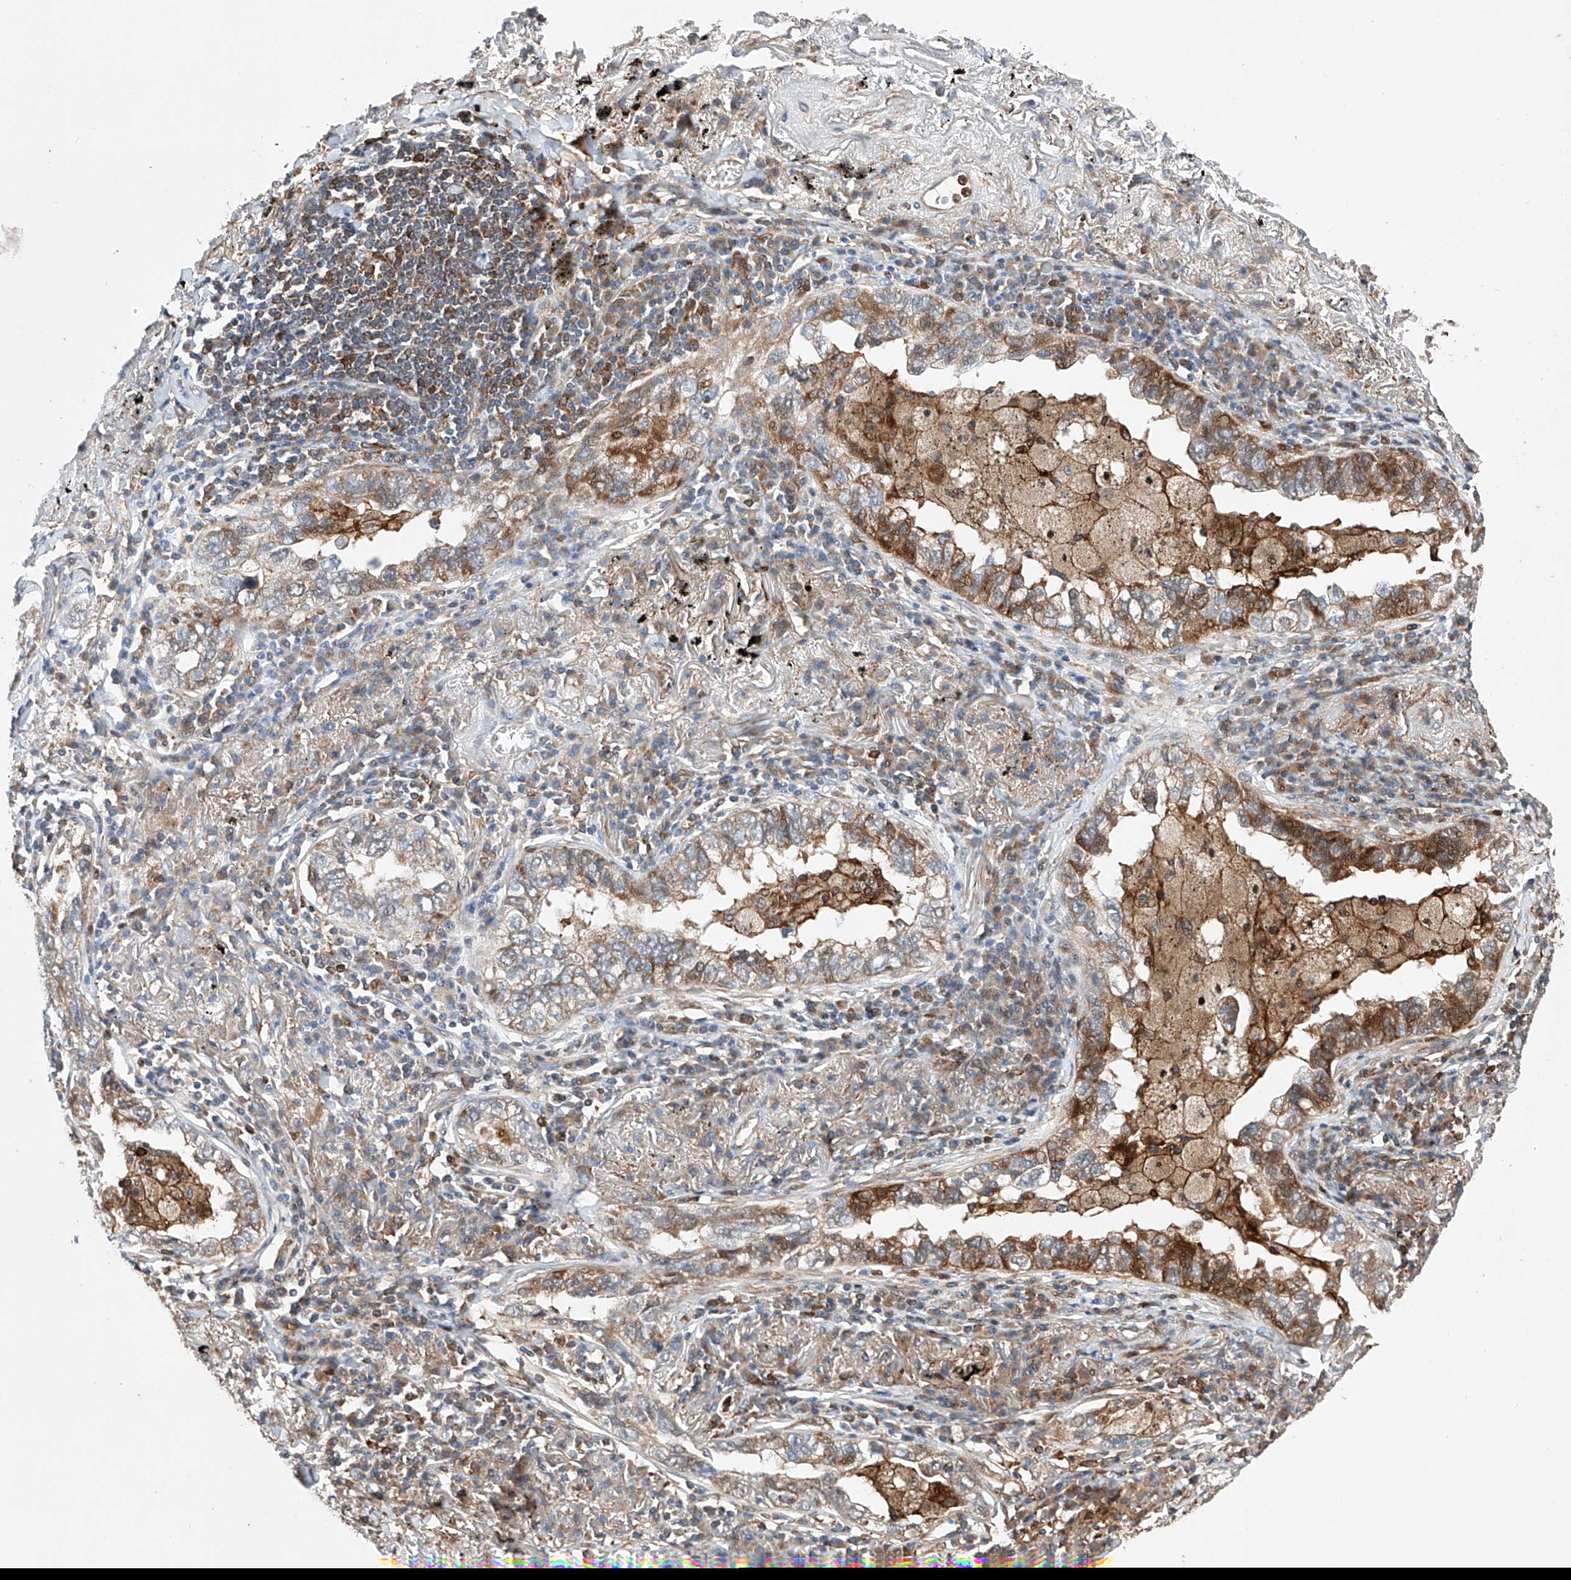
{"staining": {"intensity": "moderate", "quantity": ">75%", "location": "cytoplasmic/membranous"}, "tissue": "lung cancer", "cell_type": "Tumor cells", "image_type": "cancer", "snomed": [{"axis": "morphology", "description": "Adenocarcinoma, NOS"}, {"axis": "topography", "description": "Lung"}], "caption": "Protein staining reveals moderate cytoplasmic/membranous expression in about >75% of tumor cells in lung adenocarcinoma.", "gene": "TIMM23", "patient": {"sex": "male", "age": 65}}